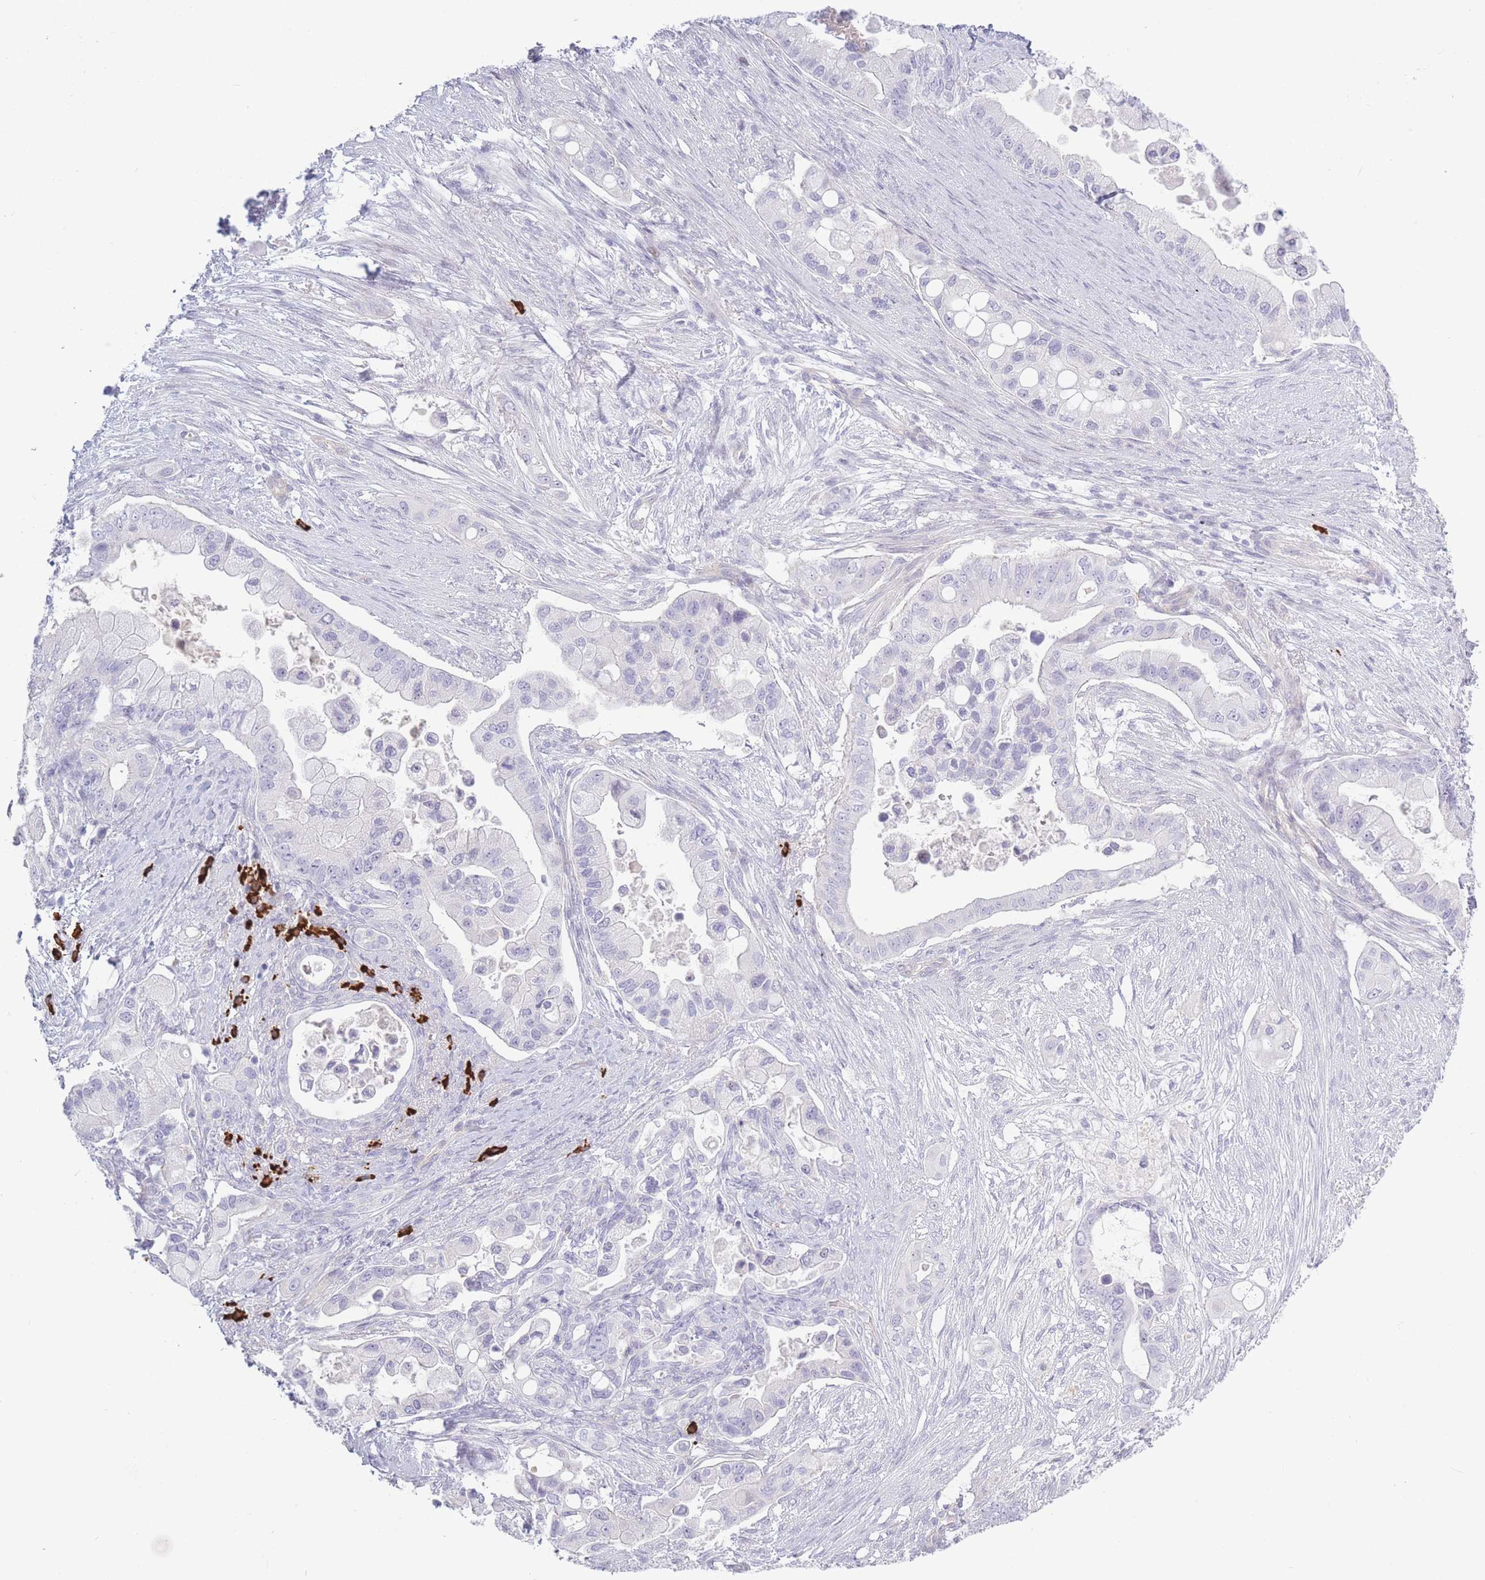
{"staining": {"intensity": "negative", "quantity": "none", "location": "none"}, "tissue": "pancreatic cancer", "cell_type": "Tumor cells", "image_type": "cancer", "snomed": [{"axis": "morphology", "description": "Adenocarcinoma, NOS"}, {"axis": "topography", "description": "Pancreas"}], "caption": "This image is of pancreatic cancer (adenocarcinoma) stained with immunohistochemistry to label a protein in brown with the nuclei are counter-stained blue. There is no staining in tumor cells.", "gene": "PLEKHG2", "patient": {"sex": "male", "age": 57}}